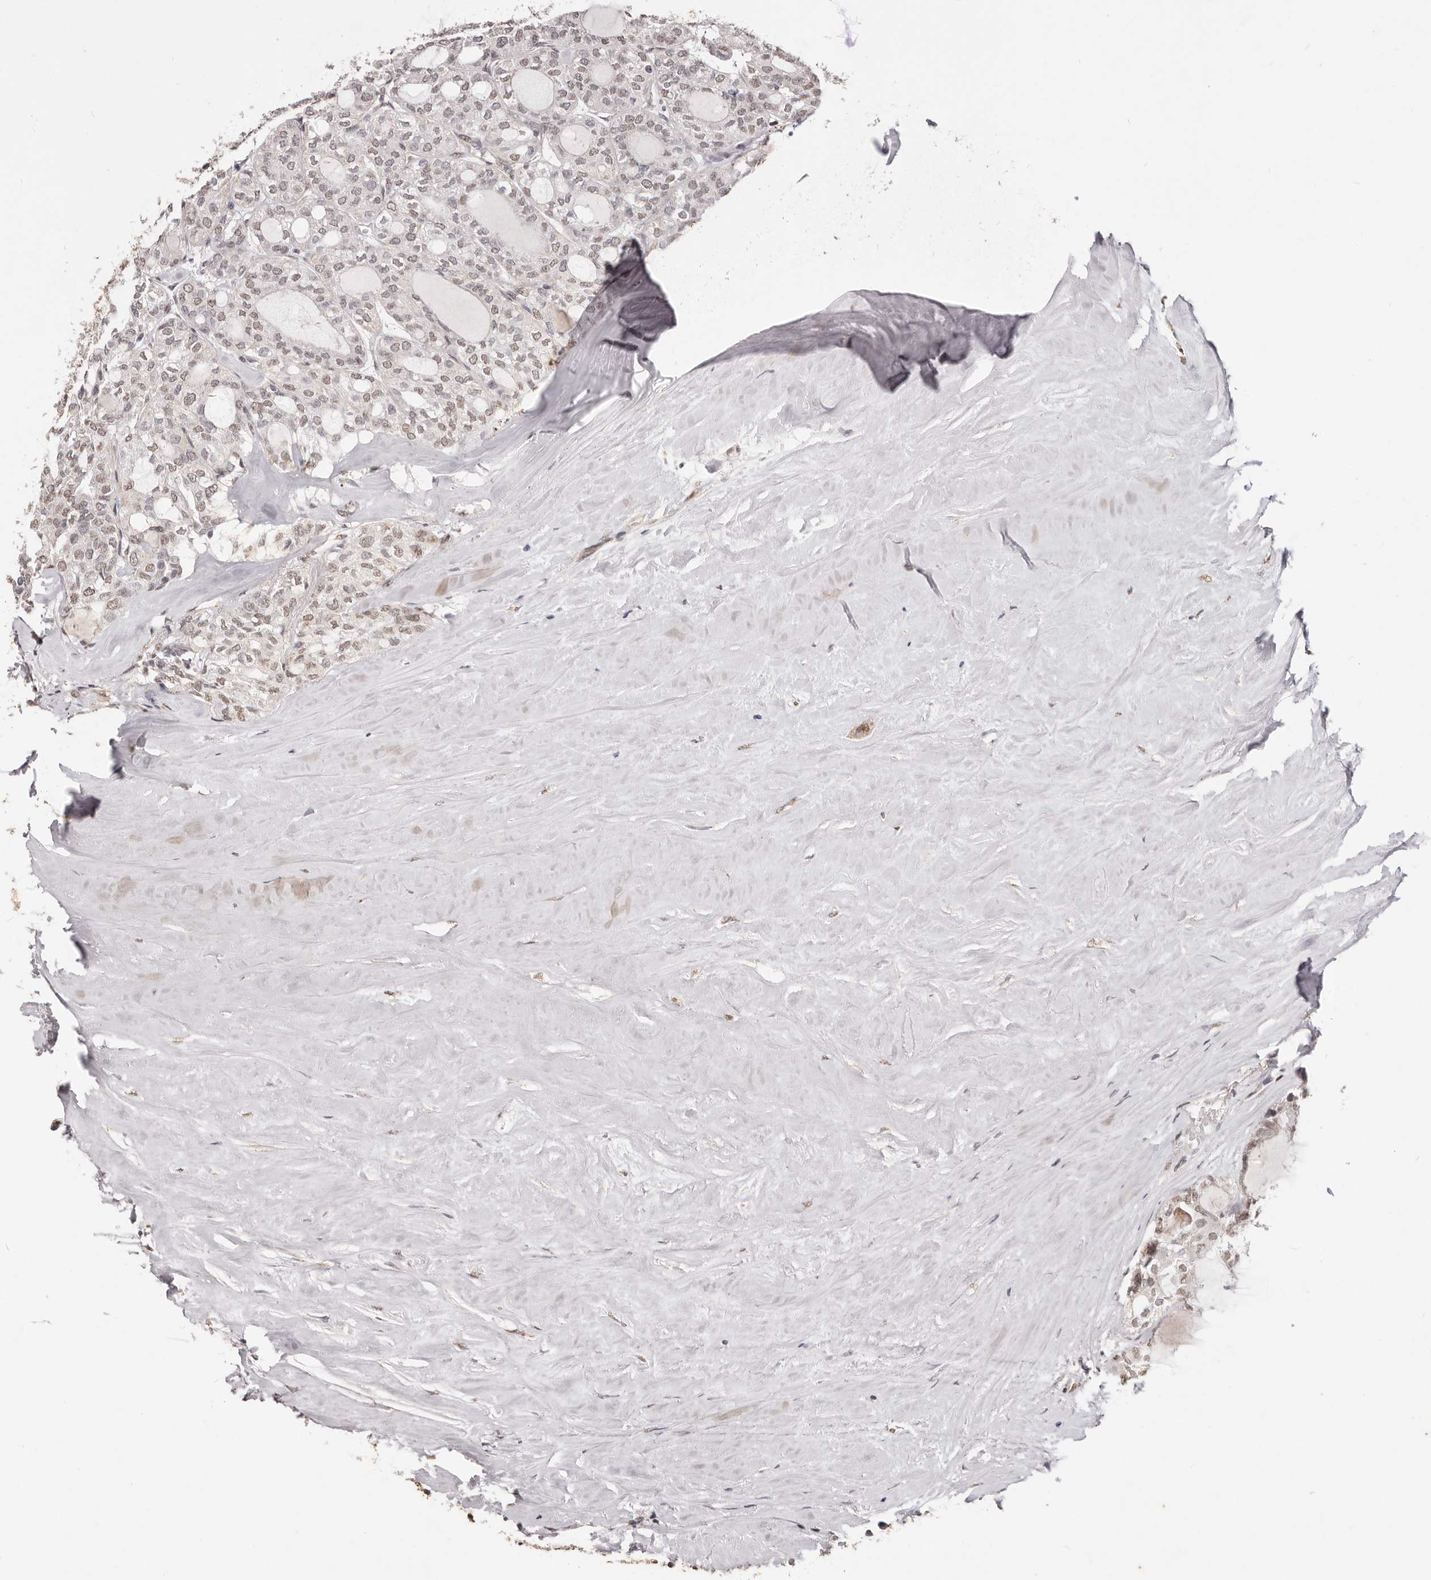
{"staining": {"intensity": "weak", "quantity": "25%-75%", "location": "nuclear"}, "tissue": "thyroid cancer", "cell_type": "Tumor cells", "image_type": "cancer", "snomed": [{"axis": "morphology", "description": "Follicular adenoma carcinoma, NOS"}, {"axis": "topography", "description": "Thyroid gland"}], "caption": "Protein expression analysis of thyroid cancer (follicular adenoma carcinoma) displays weak nuclear staining in approximately 25%-75% of tumor cells.", "gene": "RPS6KA5", "patient": {"sex": "male", "age": 75}}